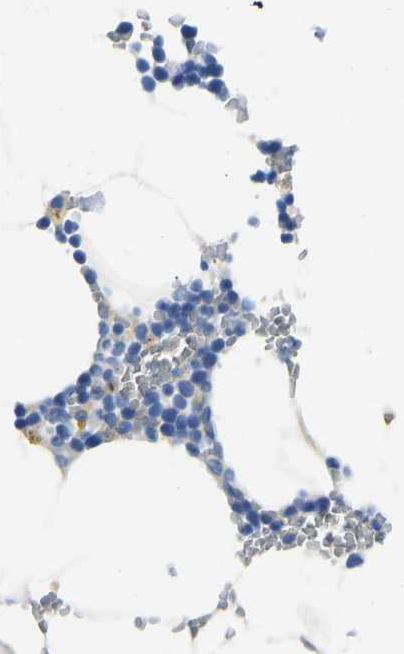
{"staining": {"intensity": "moderate", "quantity": "<25%", "location": "cytoplasmic/membranous"}, "tissue": "bone marrow", "cell_type": "Hematopoietic cells", "image_type": "normal", "snomed": [{"axis": "morphology", "description": "Normal tissue, NOS"}, {"axis": "topography", "description": "Bone marrow"}], "caption": "A high-resolution histopathology image shows immunohistochemistry (IHC) staining of normal bone marrow, which reveals moderate cytoplasmic/membranous expression in about <25% of hematopoietic cells.", "gene": "COL15A1", "patient": {"sex": "male", "age": 70}}